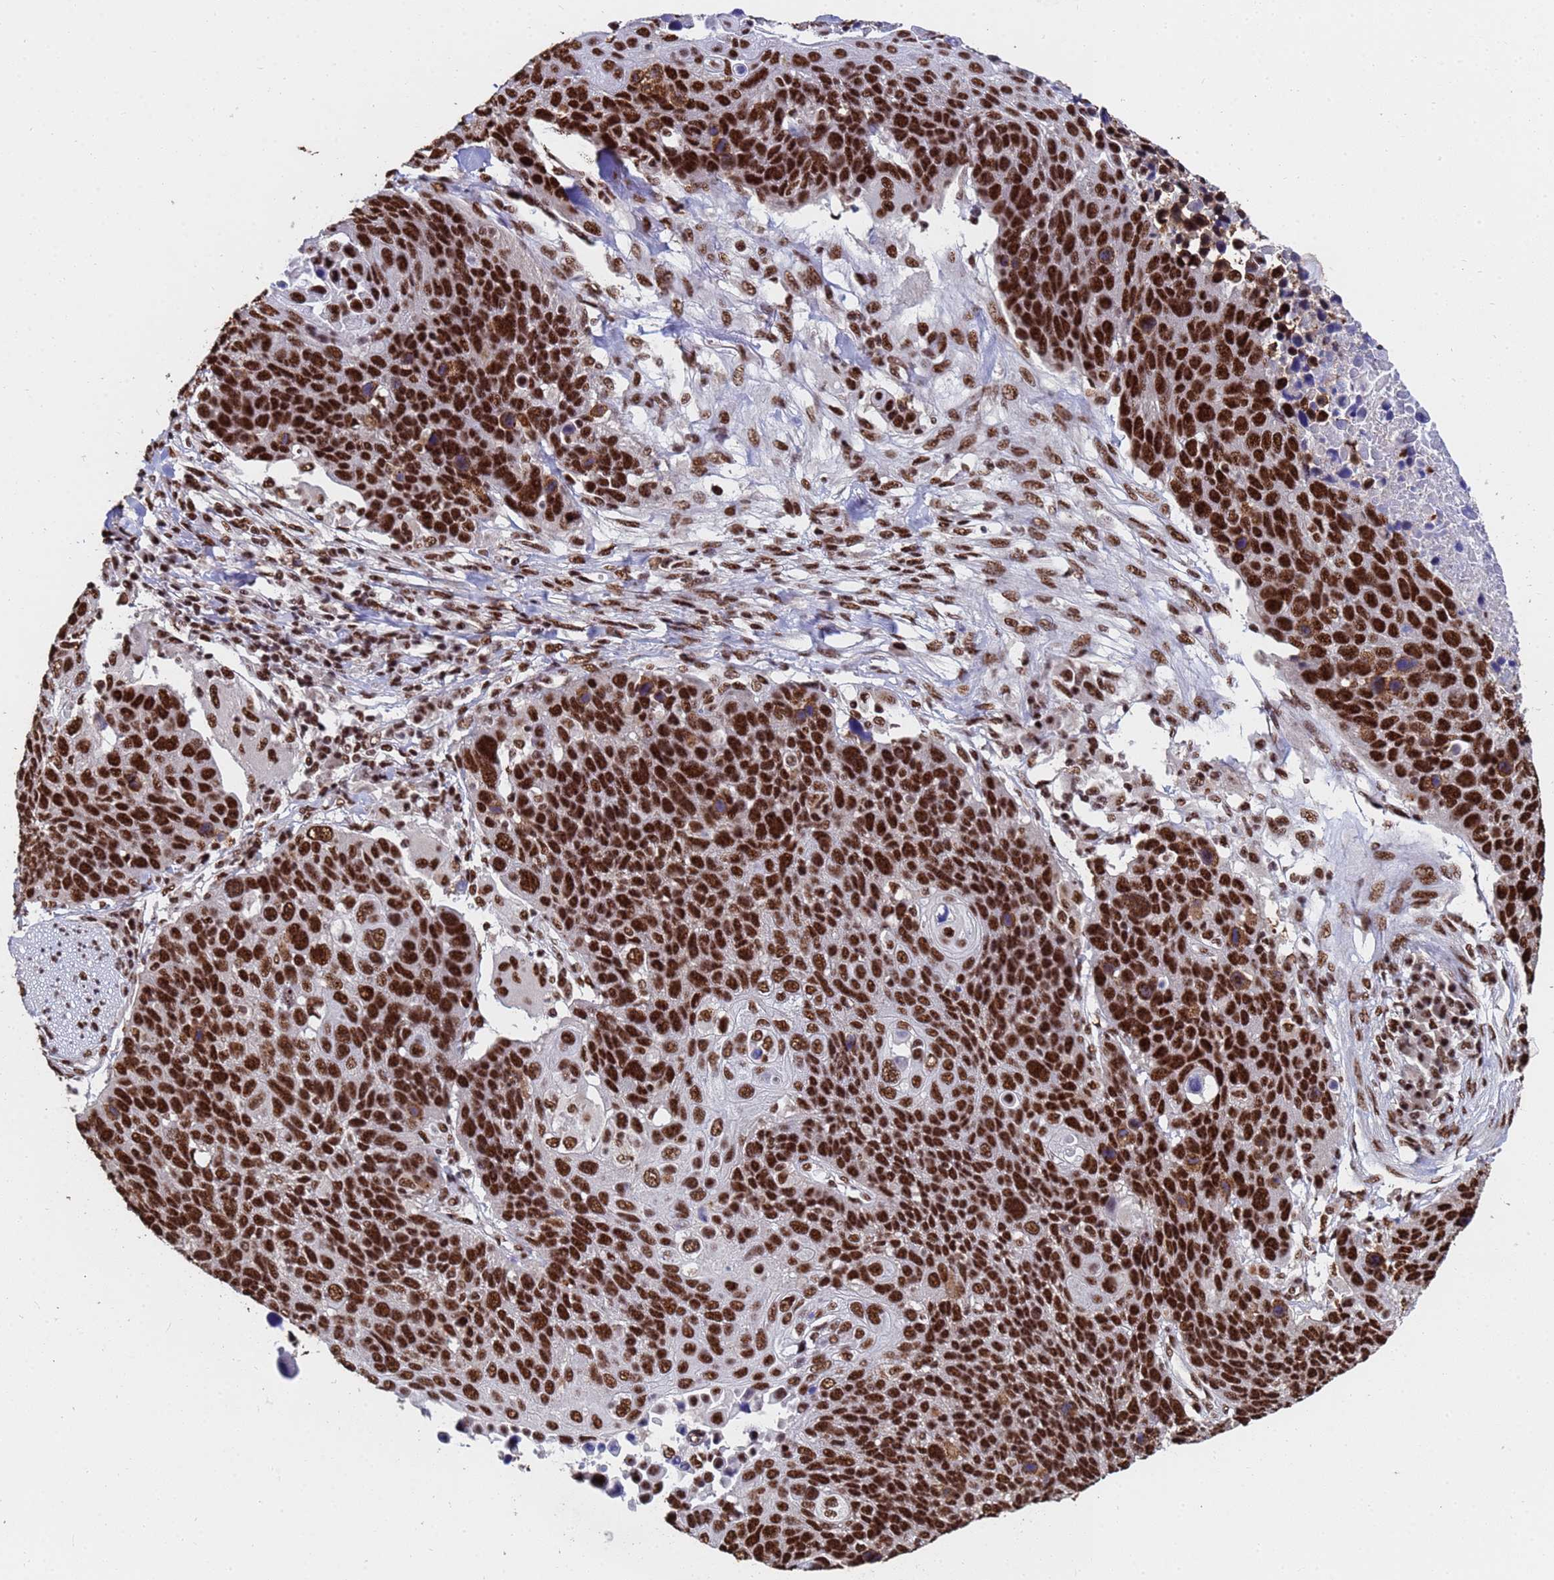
{"staining": {"intensity": "strong", "quantity": ">75%", "location": "nuclear"}, "tissue": "lung cancer", "cell_type": "Tumor cells", "image_type": "cancer", "snomed": [{"axis": "morphology", "description": "Normal tissue, NOS"}, {"axis": "morphology", "description": "Squamous cell carcinoma, NOS"}, {"axis": "topography", "description": "Lymph node"}, {"axis": "topography", "description": "Lung"}], "caption": "Immunohistochemistry of human squamous cell carcinoma (lung) exhibits high levels of strong nuclear expression in about >75% of tumor cells. The protein is shown in brown color, while the nuclei are stained blue.", "gene": "SF3B2", "patient": {"sex": "male", "age": 66}}